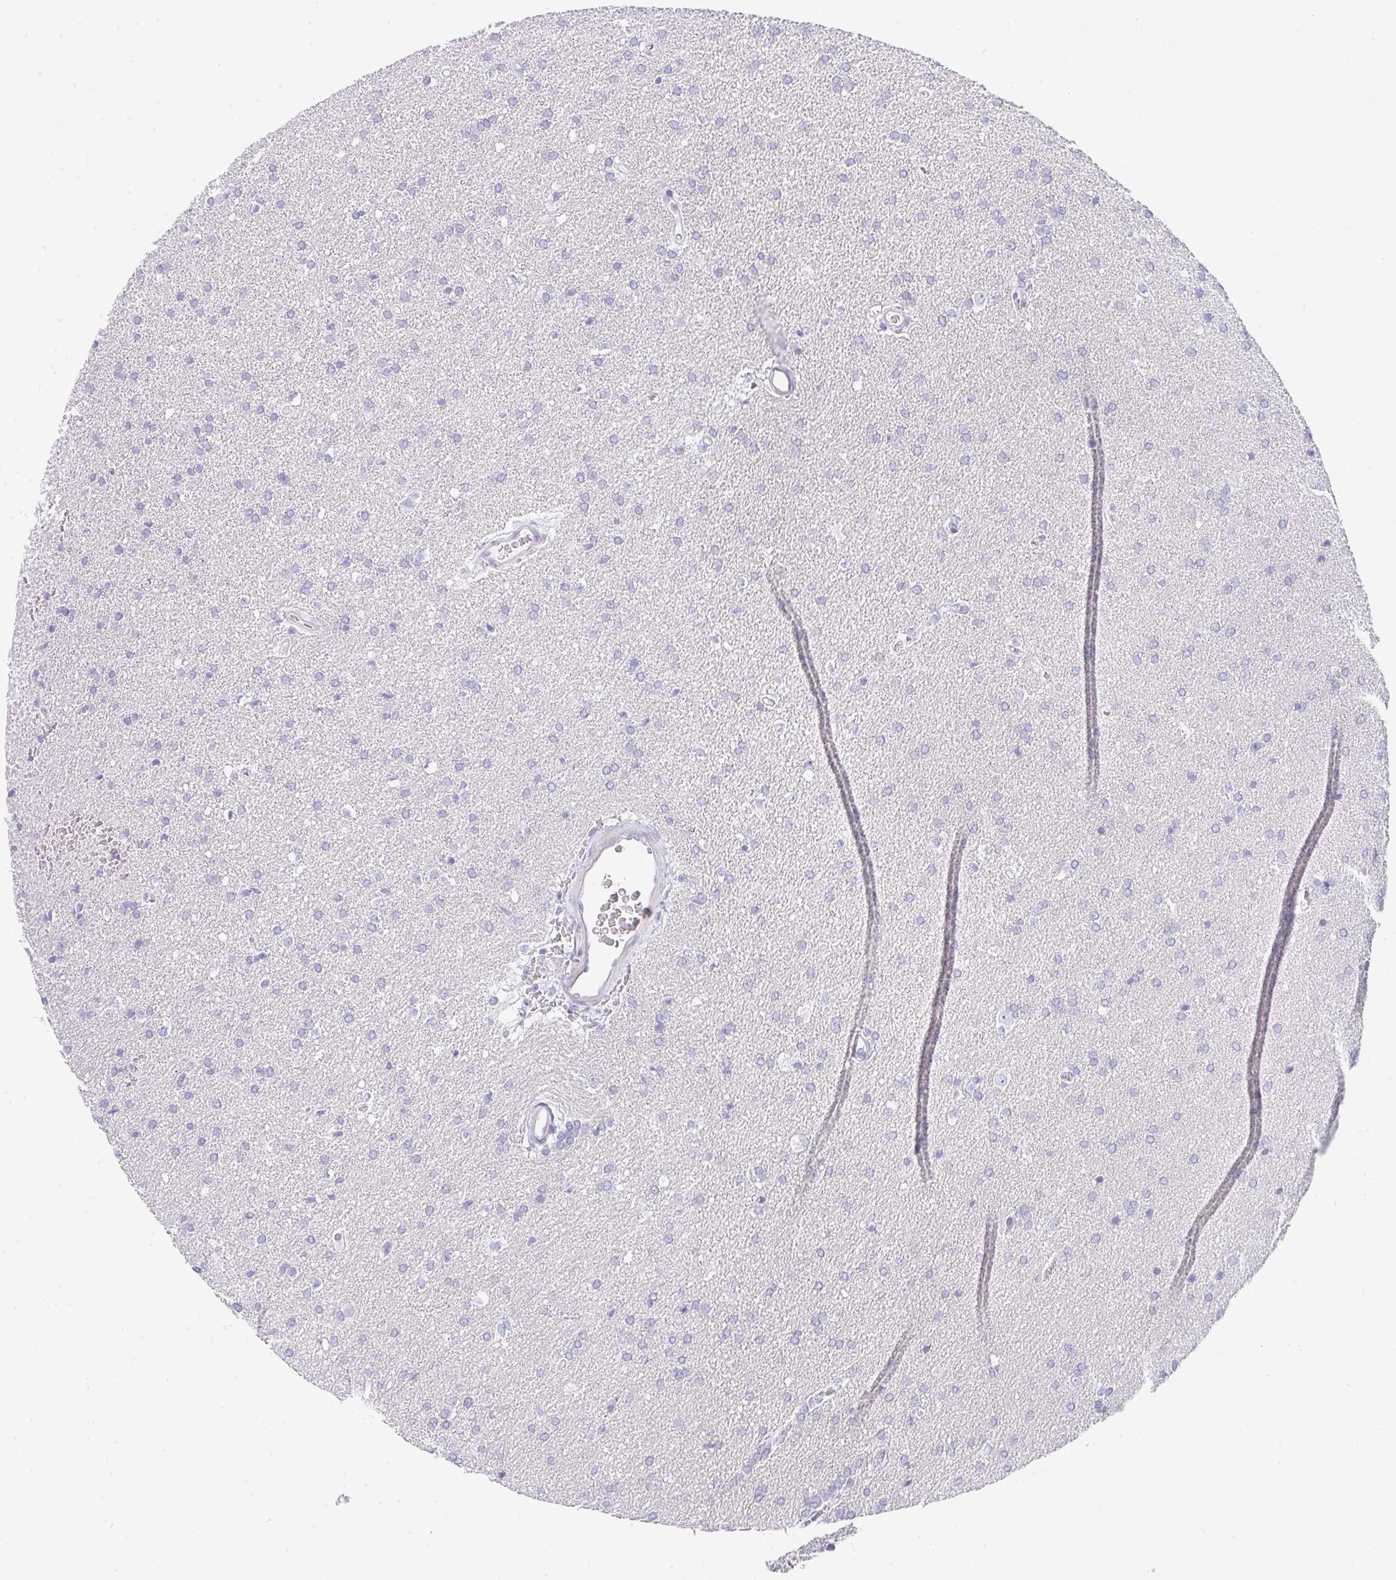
{"staining": {"intensity": "negative", "quantity": "none", "location": "none"}, "tissue": "glioma", "cell_type": "Tumor cells", "image_type": "cancer", "snomed": [{"axis": "morphology", "description": "Glioma, malignant, Low grade"}, {"axis": "topography", "description": "Brain"}], "caption": "IHC of human malignant glioma (low-grade) demonstrates no expression in tumor cells.", "gene": "PRND", "patient": {"sex": "female", "age": 34}}